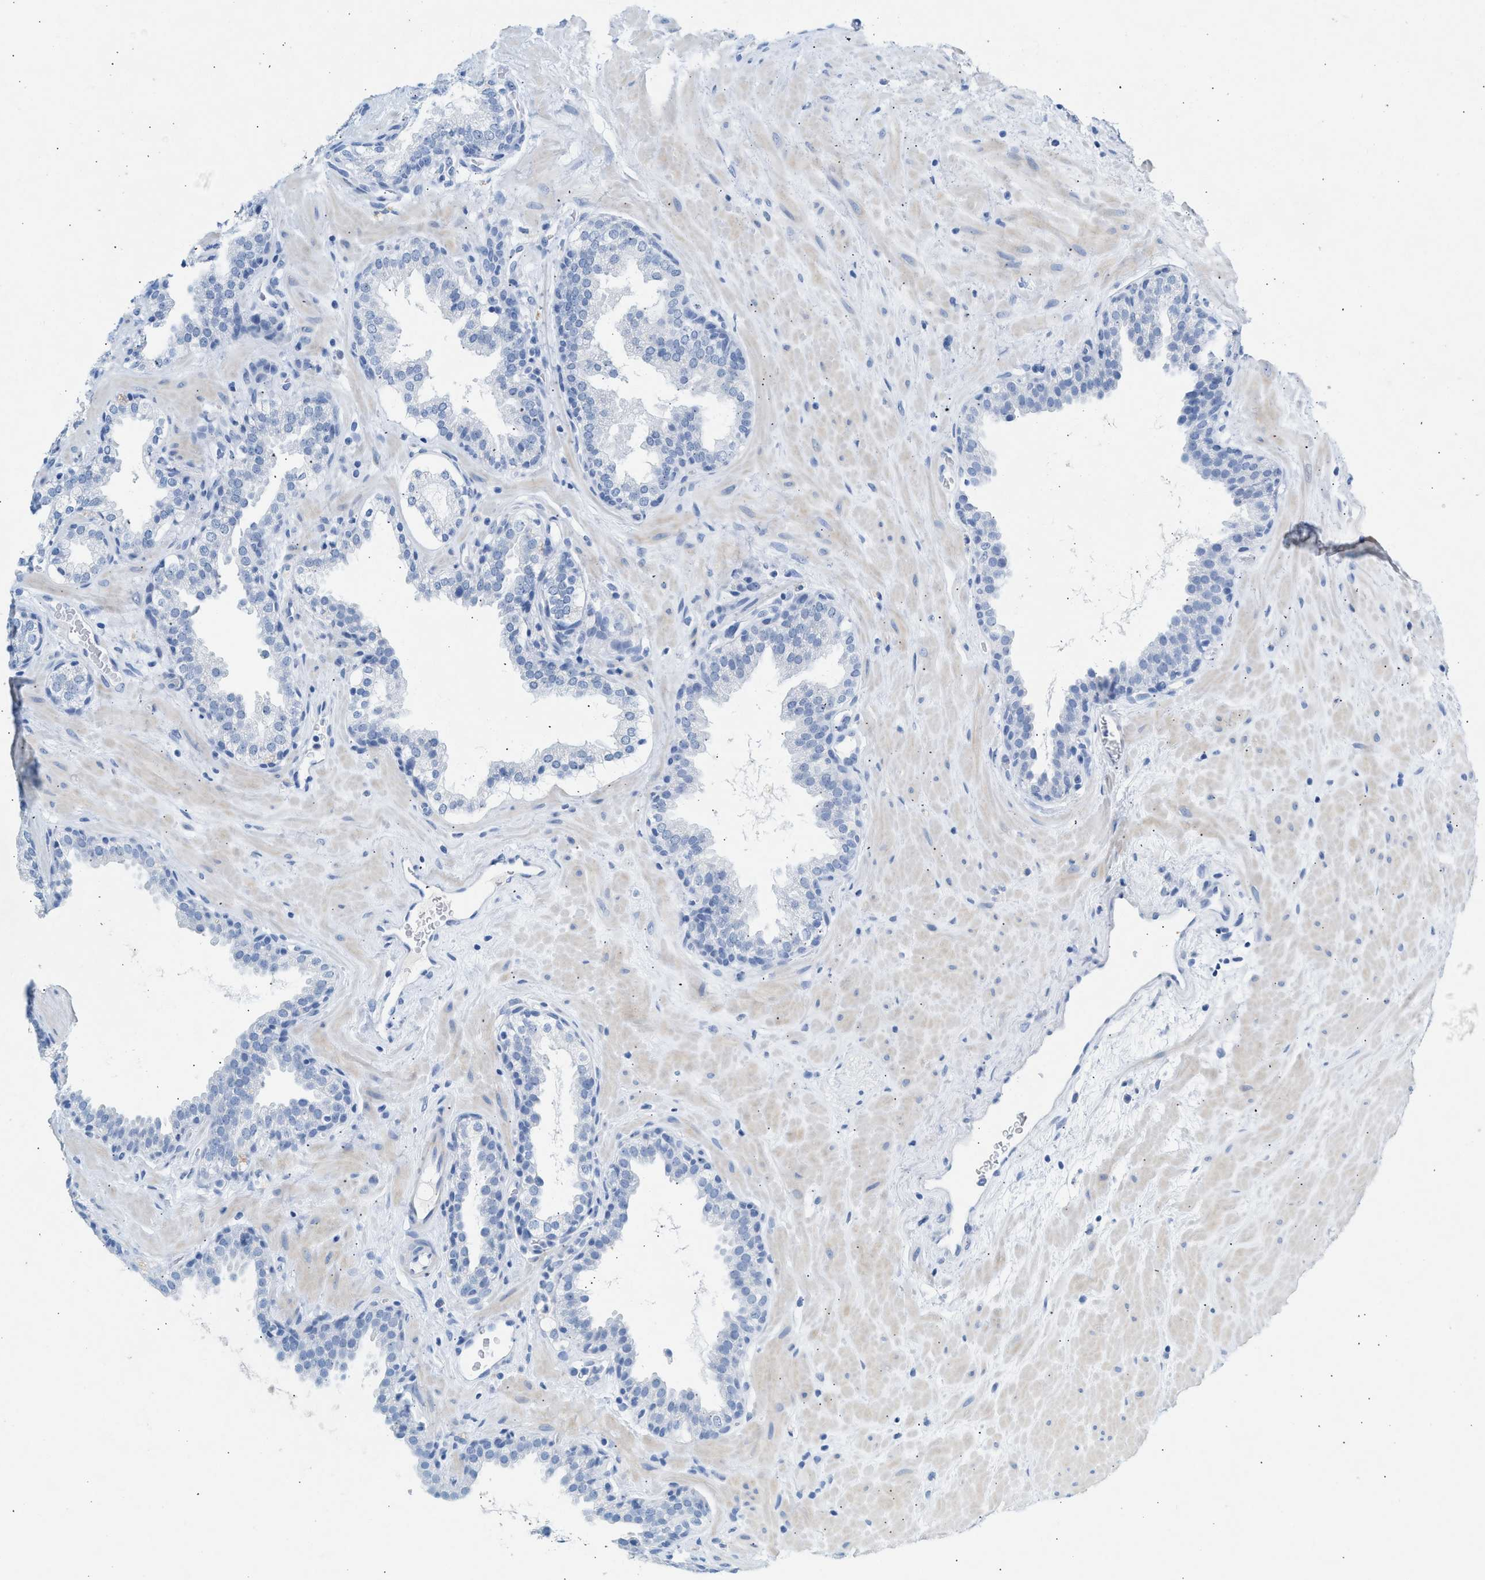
{"staining": {"intensity": "negative", "quantity": "none", "location": "none"}, "tissue": "prostate", "cell_type": "Glandular cells", "image_type": "normal", "snomed": [{"axis": "morphology", "description": "Normal tissue, NOS"}, {"axis": "topography", "description": "Prostate"}], "caption": "A photomicrograph of prostate stained for a protein displays no brown staining in glandular cells. The staining was performed using DAB to visualize the protein expression in brown, while the nuclei were stained in blue with hematoxylin (Magnification: 20x).", "gene": "HHATL", "patient": {"sex": "male", "age": 51}}